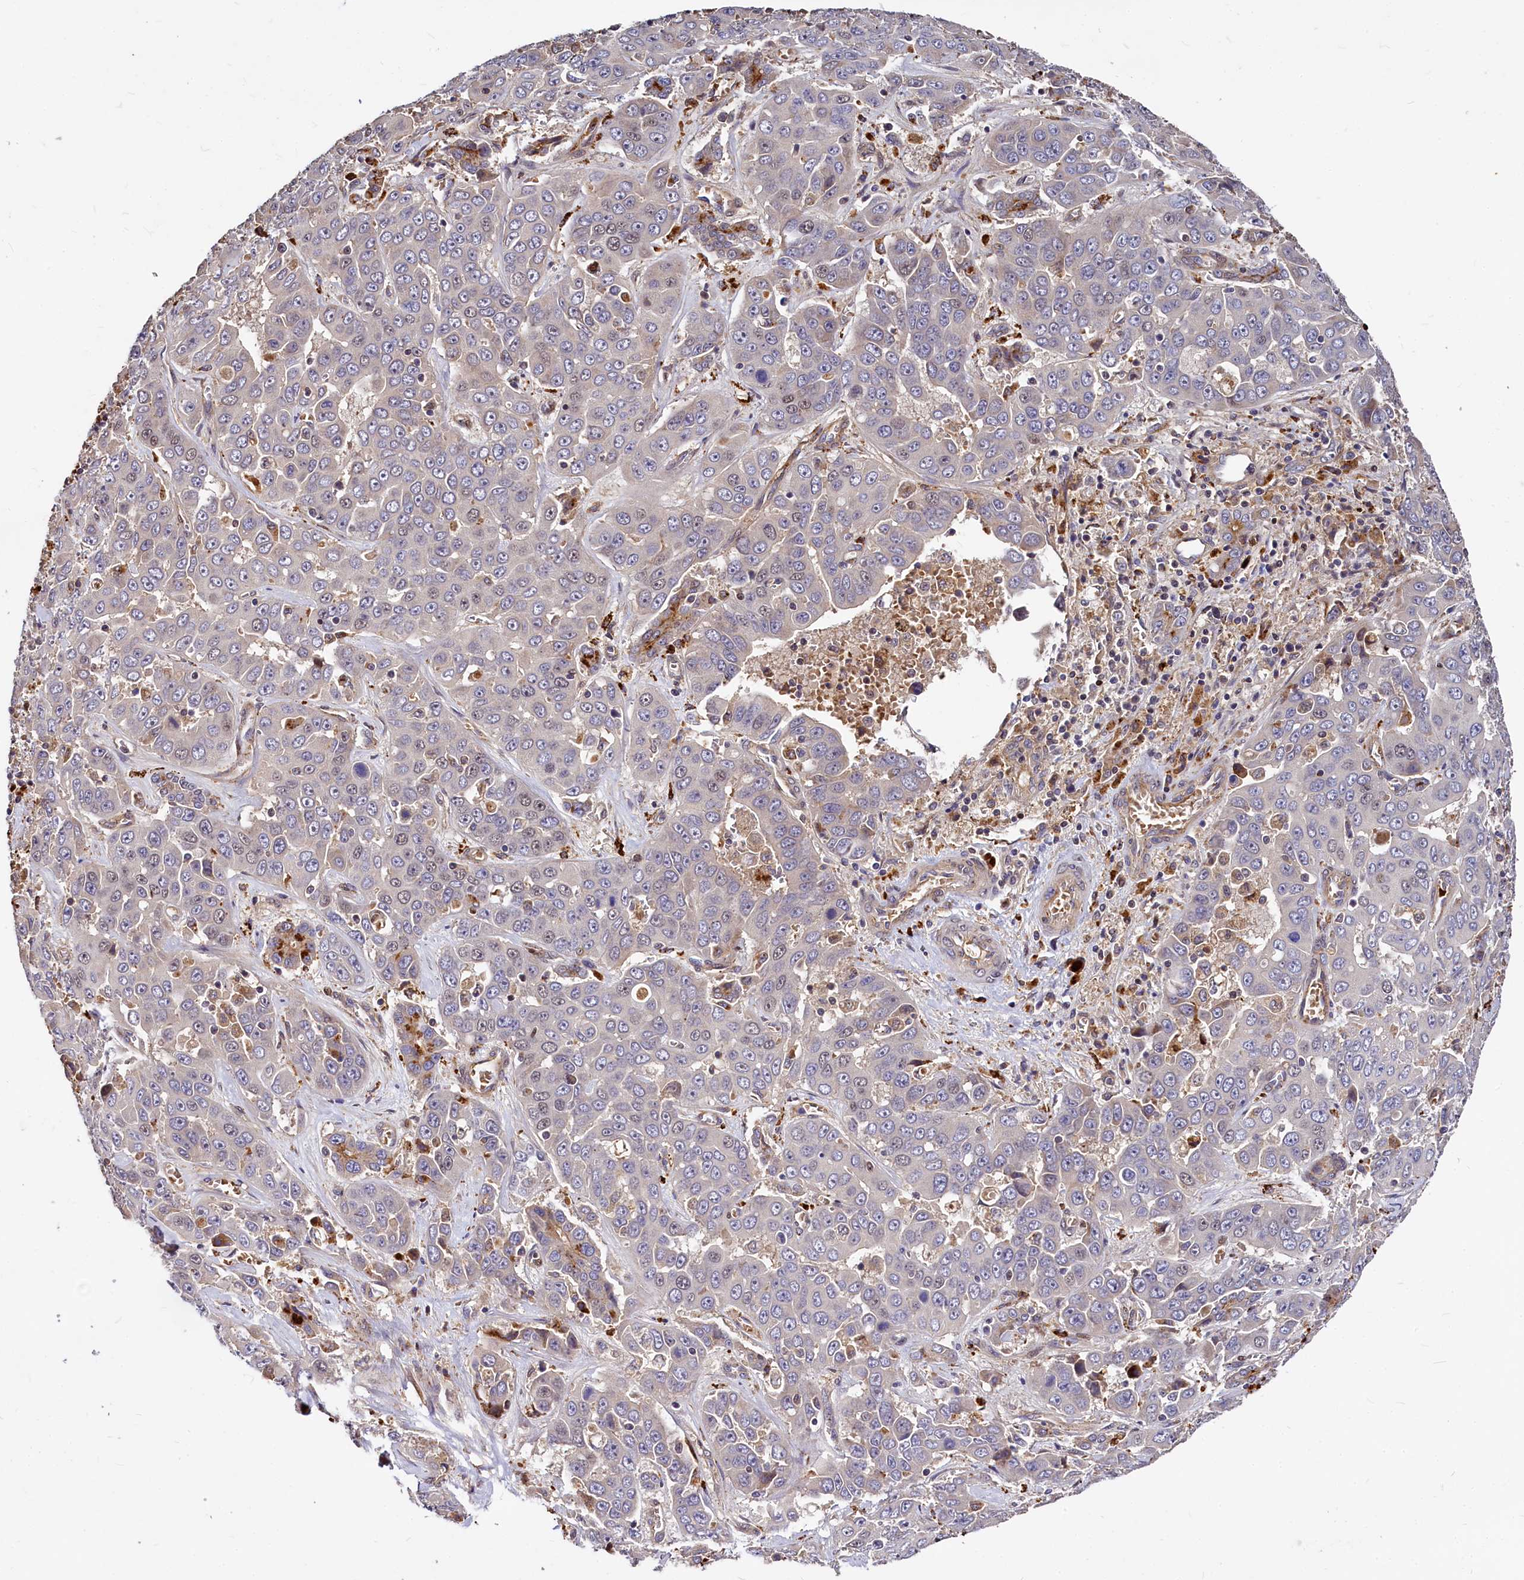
{"staining": {"intensity": "negative", "quantity": "none", "location": "none"}, "tissue": "liver cancer", "cell_type": "Tumor cells", "image_type": "cancer", "snomed": [{"axis": "morphology", "description": "Cholangiocarcinoma"}, {"axis": "topography", "description": "Liver"}], "caption": "A micrograph of liver cancer stained for a protein exhibits no brown staining in tumor cells.", "gene": "ATG101", "patient": {"sex": "female", "age": 52}}